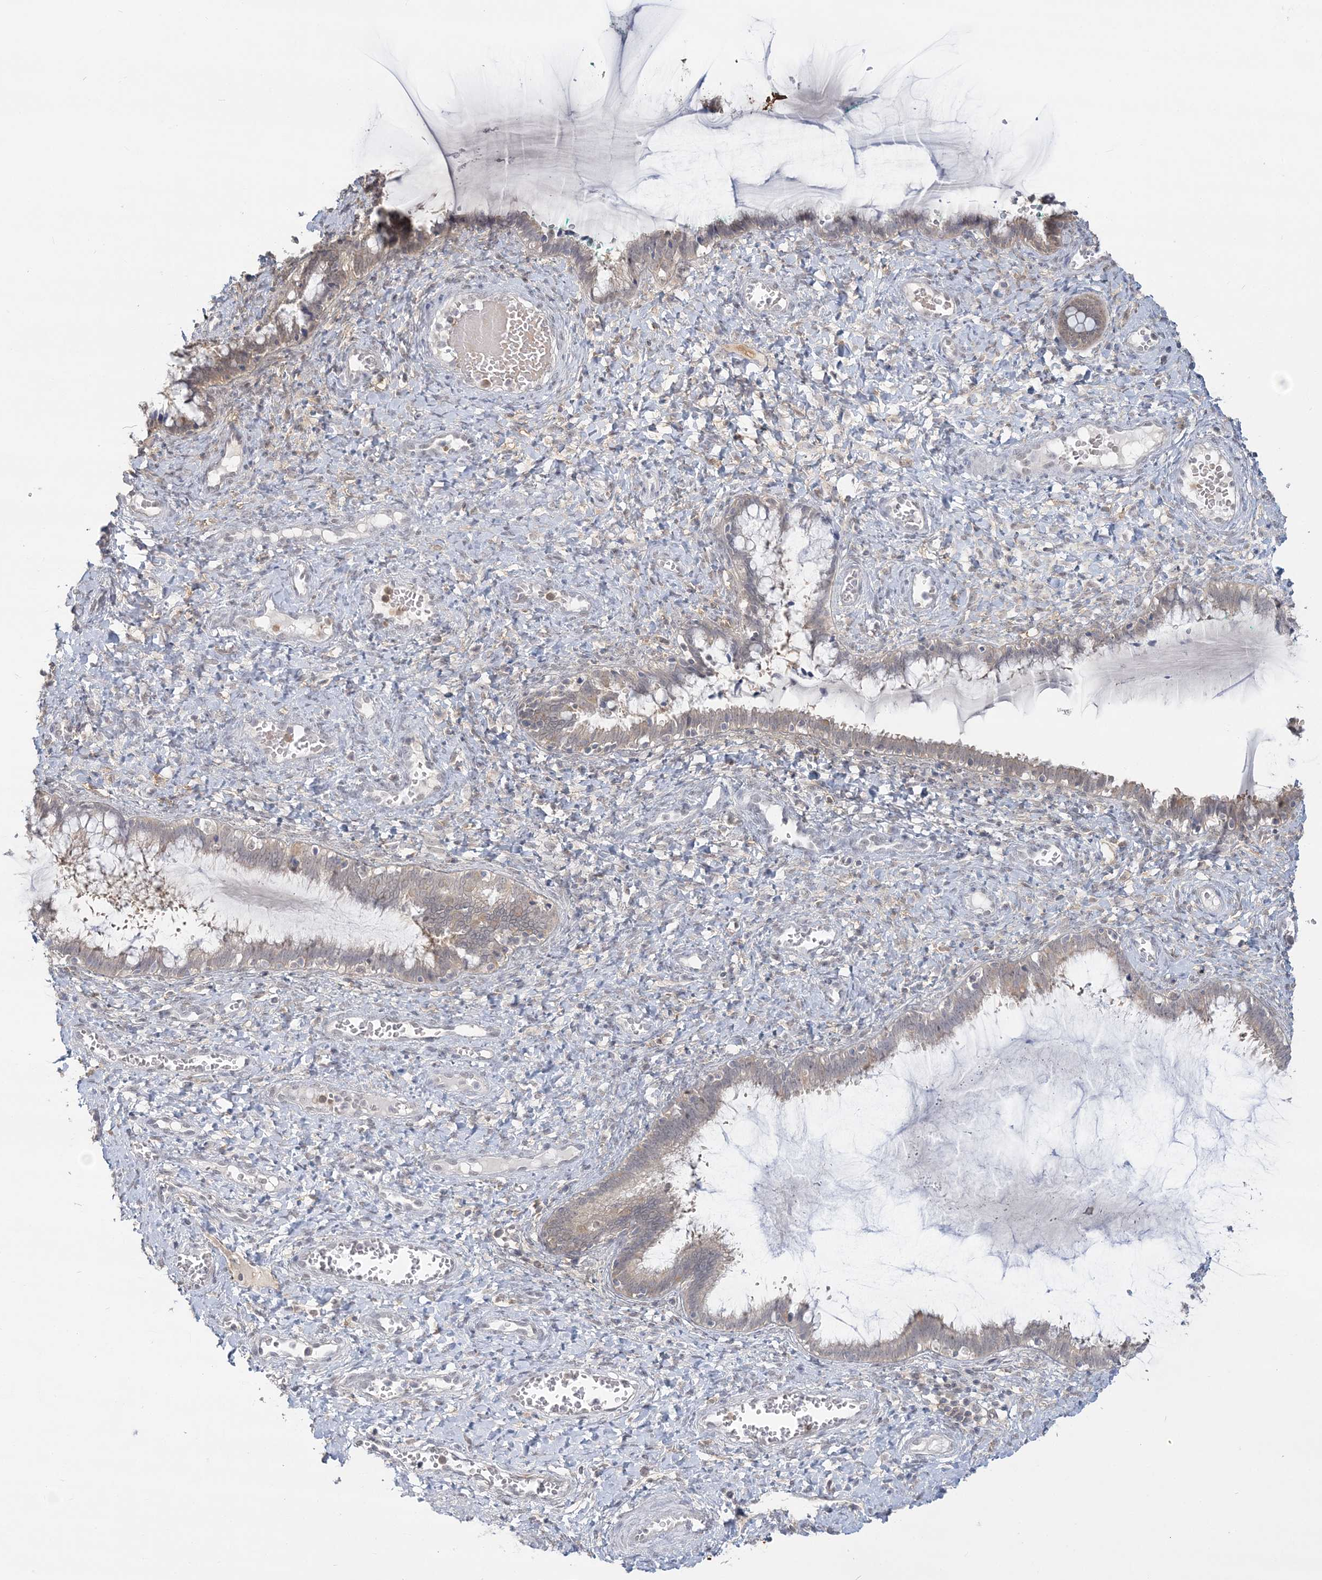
{"staining": {"intensity": "weak", "quantity": "25%-75%", "location": "cytoplasmic/membranous"}, "tissue": "cervix", "cell_type": "Glandular cells", "image_type": "normal", "snomed": [{"axis": "morphology", "description": "Normal tissue, NOS"}, {"axis": "morphology", "description": "Adenocarcinoma, NOS"}, {"axis": "topography", "description": "Cervix"}], "caption": "The micrograph reveals staining of normal cervix, revealing weak cytoplasmic/membranous protein positivity (brown color) within glandular cells.", "gene": "ANKS1A", "patient": {"sex": "female", "age": 29}}